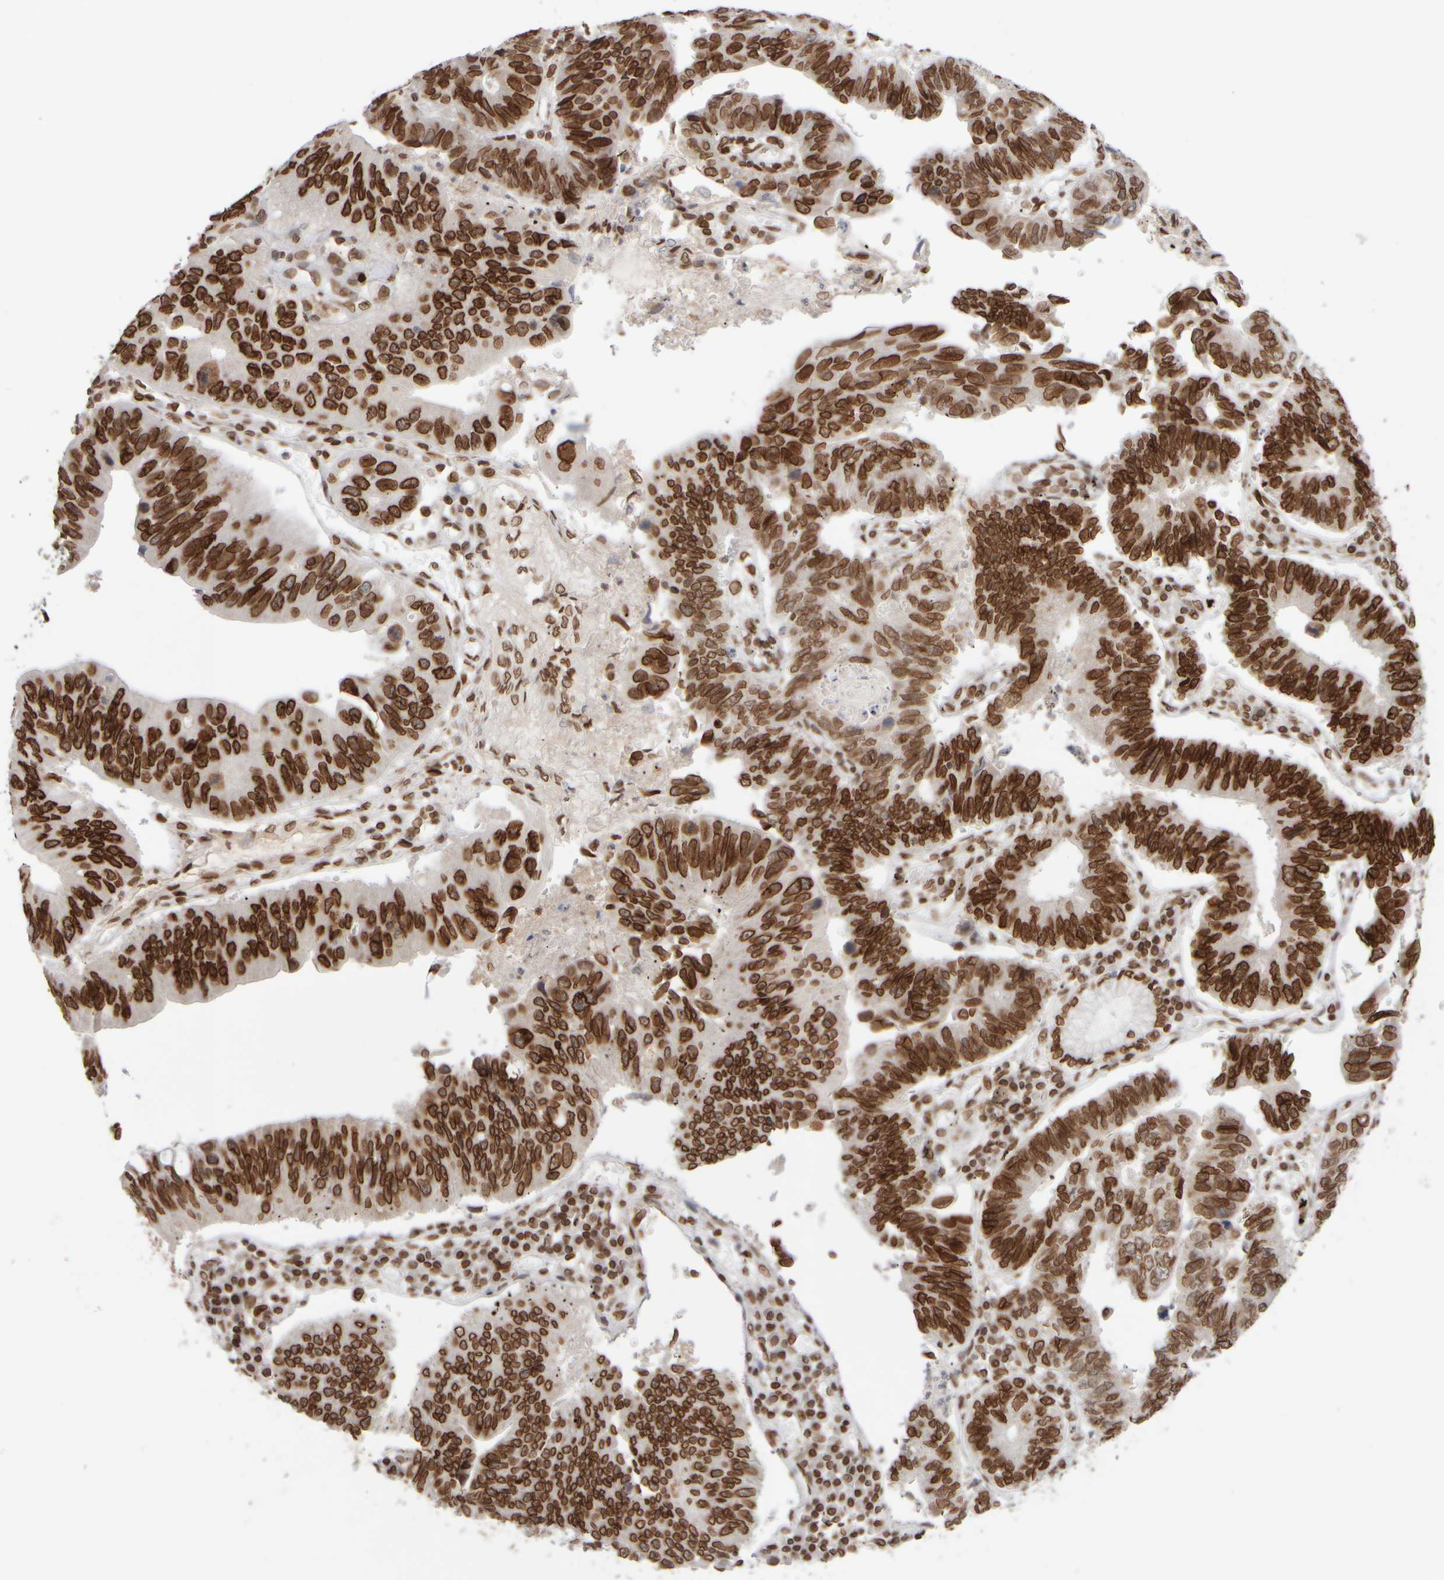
{"staining": {"intensity": "strong", "quantity": ">75%", "location": "cytoplasmic/membranous,nuclear"}, "tissue": "stomach cancer", "cell_type": "Tumor cells", "image_type": "cancer", "snomed": [{"axis": "morphology", "description": "Adenocarcinoma, NOS"}, {"axis": "topography", "description": "Stomach"}], "caption": "Adenocarcinoma (stomach) tissue shows strong cytoplasmic/membranous and nuclear expression in about >75% of tumor cells", "gene": "ZC3HC1", "patient": {"sex": "male", "age": 59}}